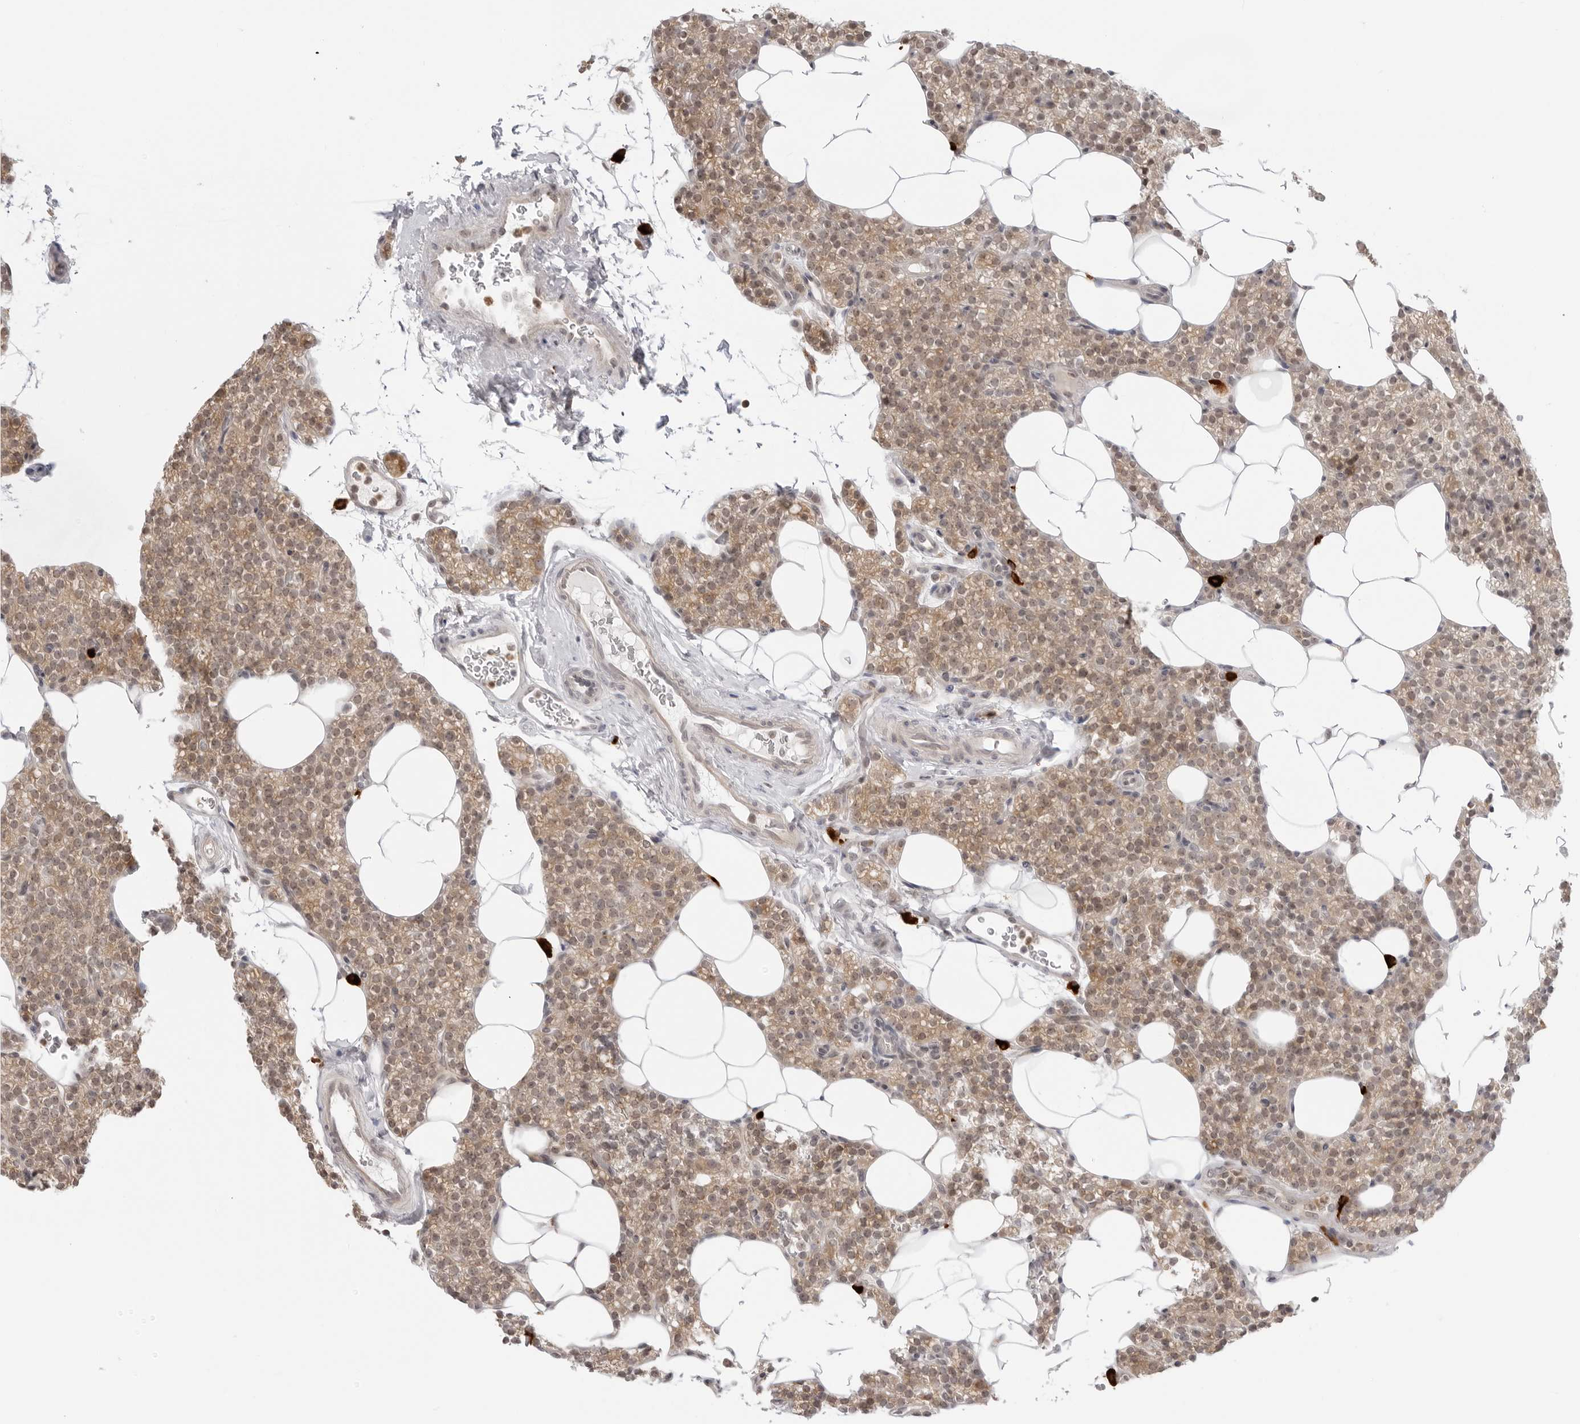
{"staining": {"intensity": "moderate", "quantity": "25%-75%", "location": "cytoplasmic/membranous"}, "tissue": "parathyroid gland", "cell_type": "Glandular cells", "image_type": "normal", "snomed": [{"axis": "morphology", "description": "Normal tissue, NOS"}, {"axis": "topography", "description": "Parathyroid gland"}], "caption": "Benign parathyroid gland exhibits moderate cytoplasmic/membranous positivity in about 25%-75% of glandular cells.", "gene": "SUGCT", "patient": {"sex": "female", "age": 56}}